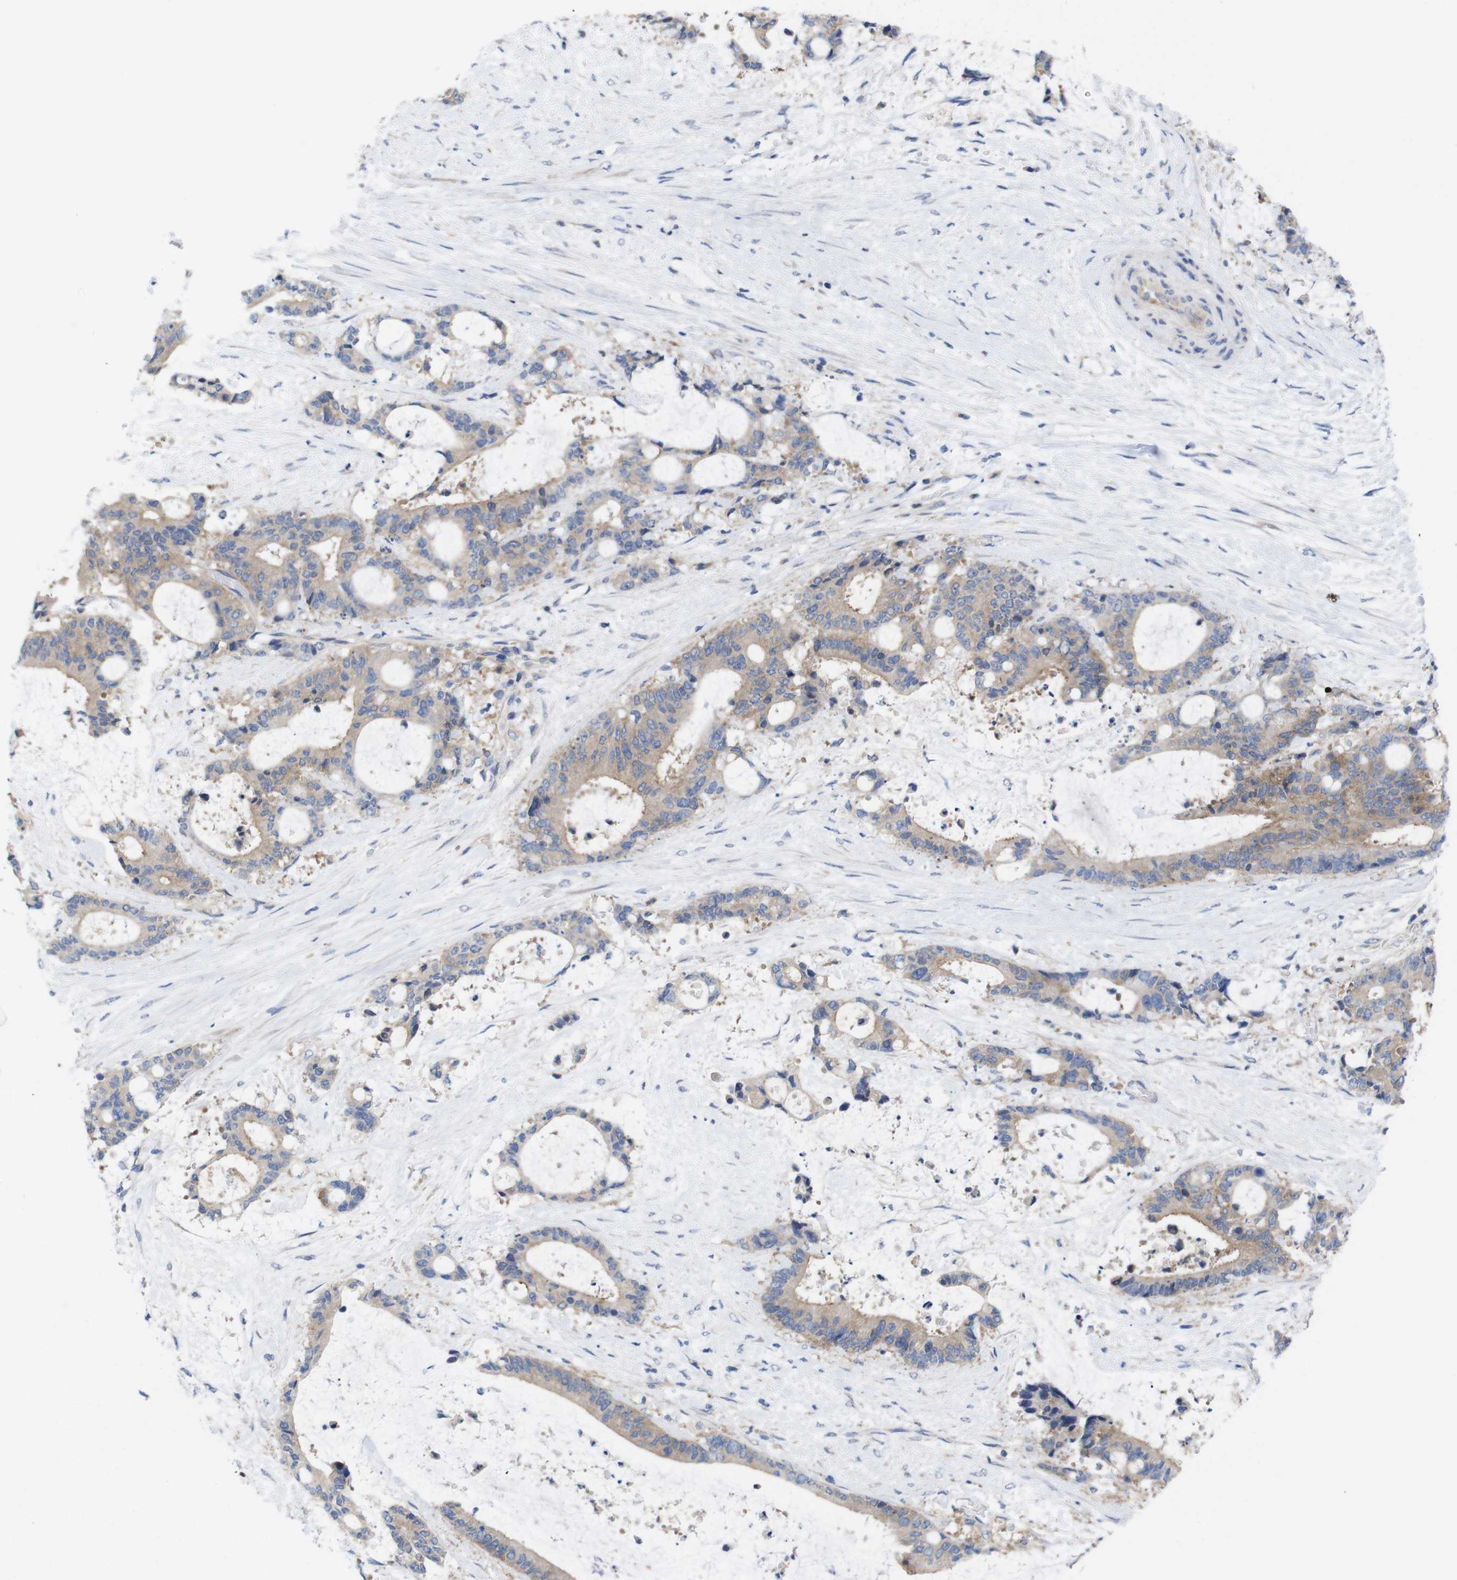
{"staining": {"intensity": "weak", "quantity": ">75%", "location": "cytoplasmic/membranous"}, "tissue": "liver cancer", "cell_type": "Tumor cells", "image_type": "cancer", "snomed": [{"axis": "morphology", "description": "Normal tissue, NOS"}, {"axis": "morphology", "description": "Cholangiocarcinoma"}, {"axis": "topography", "description": "Liver"}, {"axis": "topography", "description": "Peripheral nerve tissue"}], "caption": "The immunohistochemical stain labels weak cytoplasmic/membranous staining in tumor cells of liver cancer (cholangiocarcinoma) tissue.", "gene": "USH1C", "patient": {"sex": "female", "age": 73}}